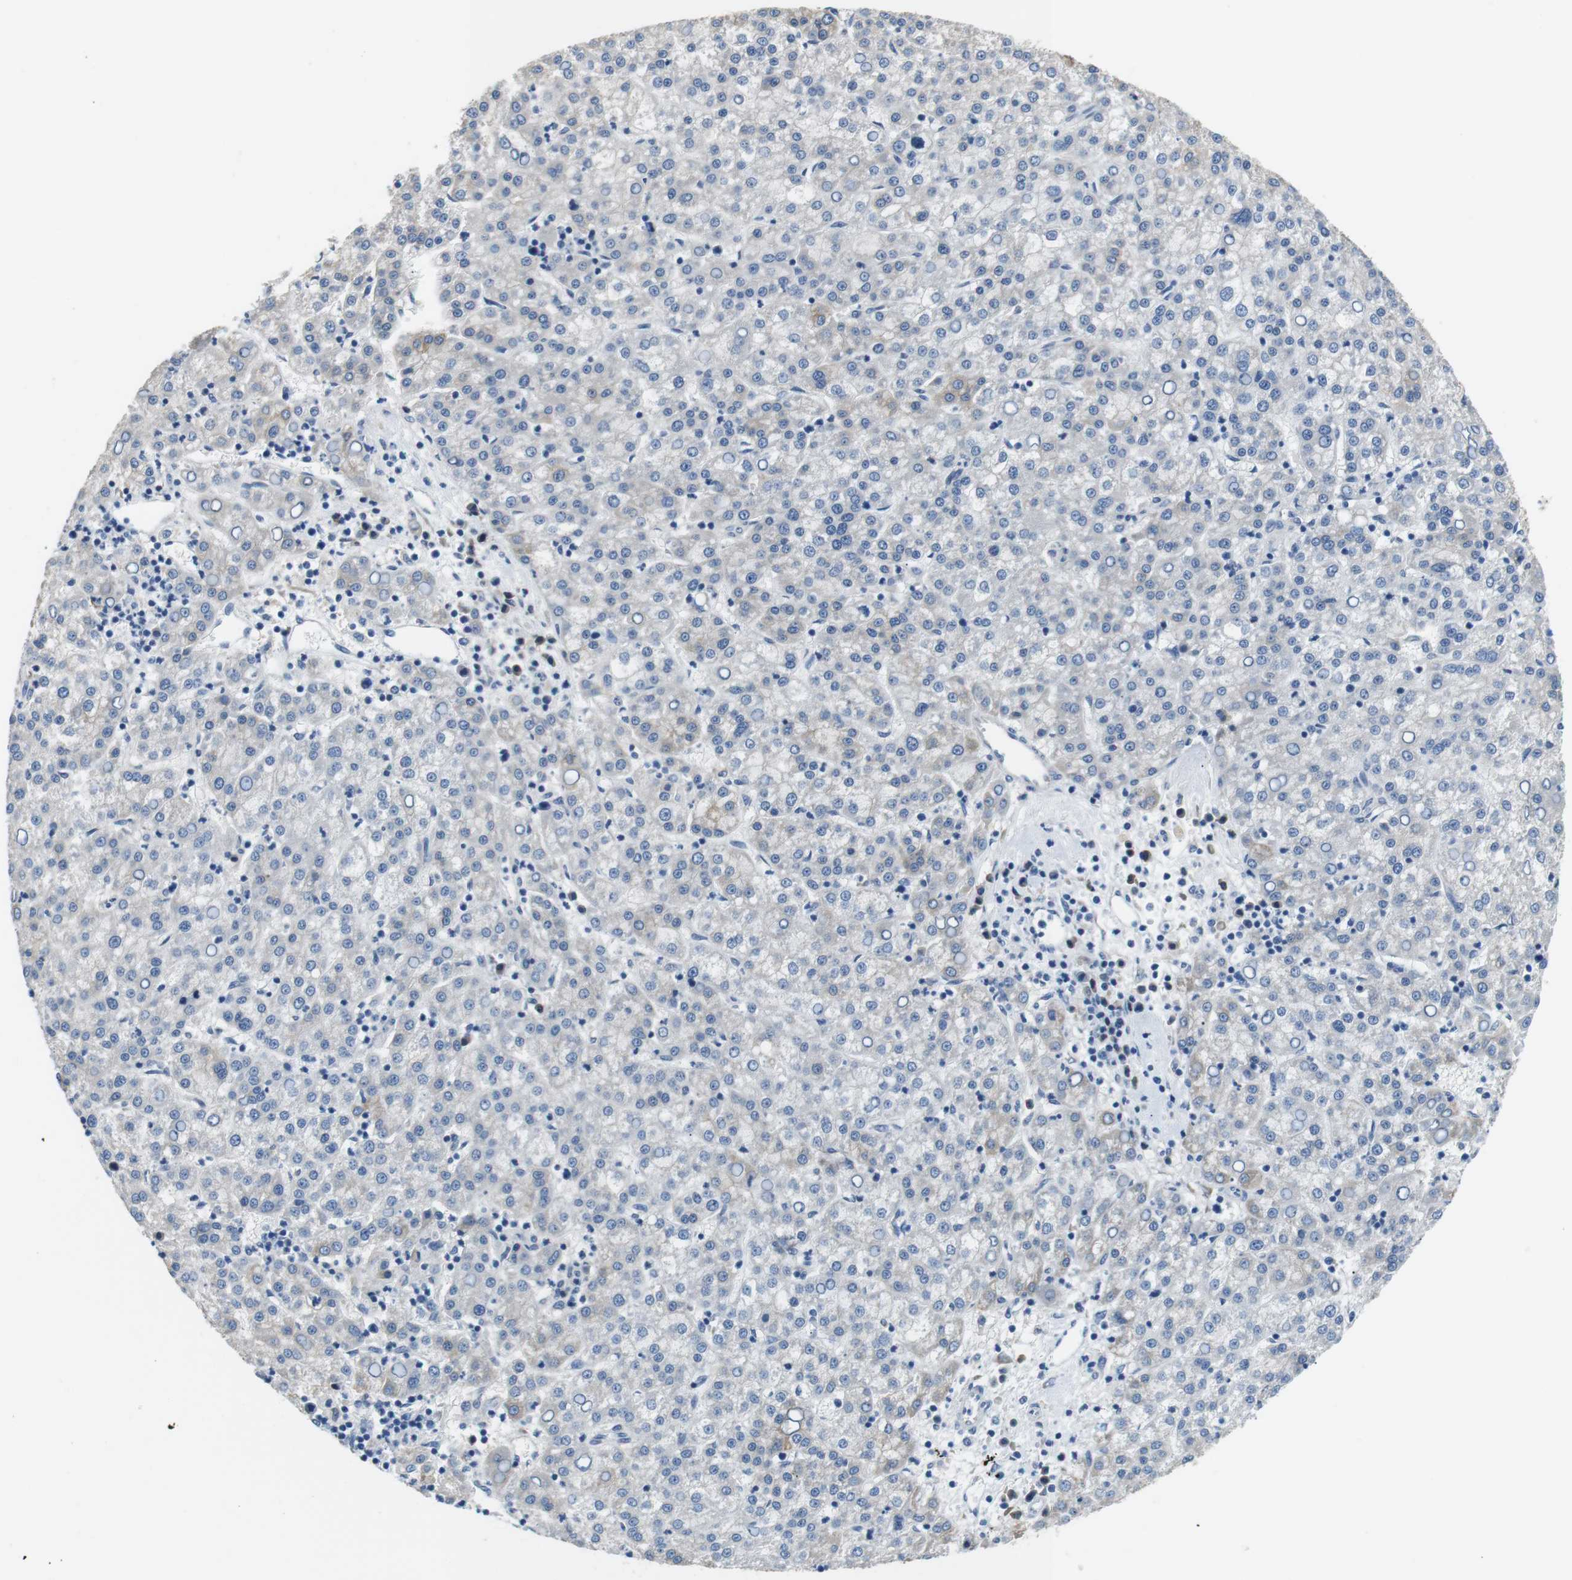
{"staining": {"intensity": "negative", "quantity": "none", "location": "none"}, "tissue": "liver cancer", "cell_type": "Tumor cells", "image_type": "cancer", "snomed": [{"axis": "morphology", "description": "Carcinoma, Hepatocellular, NOS"}, {"axis": "topography", "description": "Liver"}], "caption": "Immunohistochemistry image of human hepatocellular carcinoma (liver) stained for a protein (brown), which shows no staining in tumor cells.", "gene": "UNC5CL", "patient": {"sex": "female", "age": 58}}